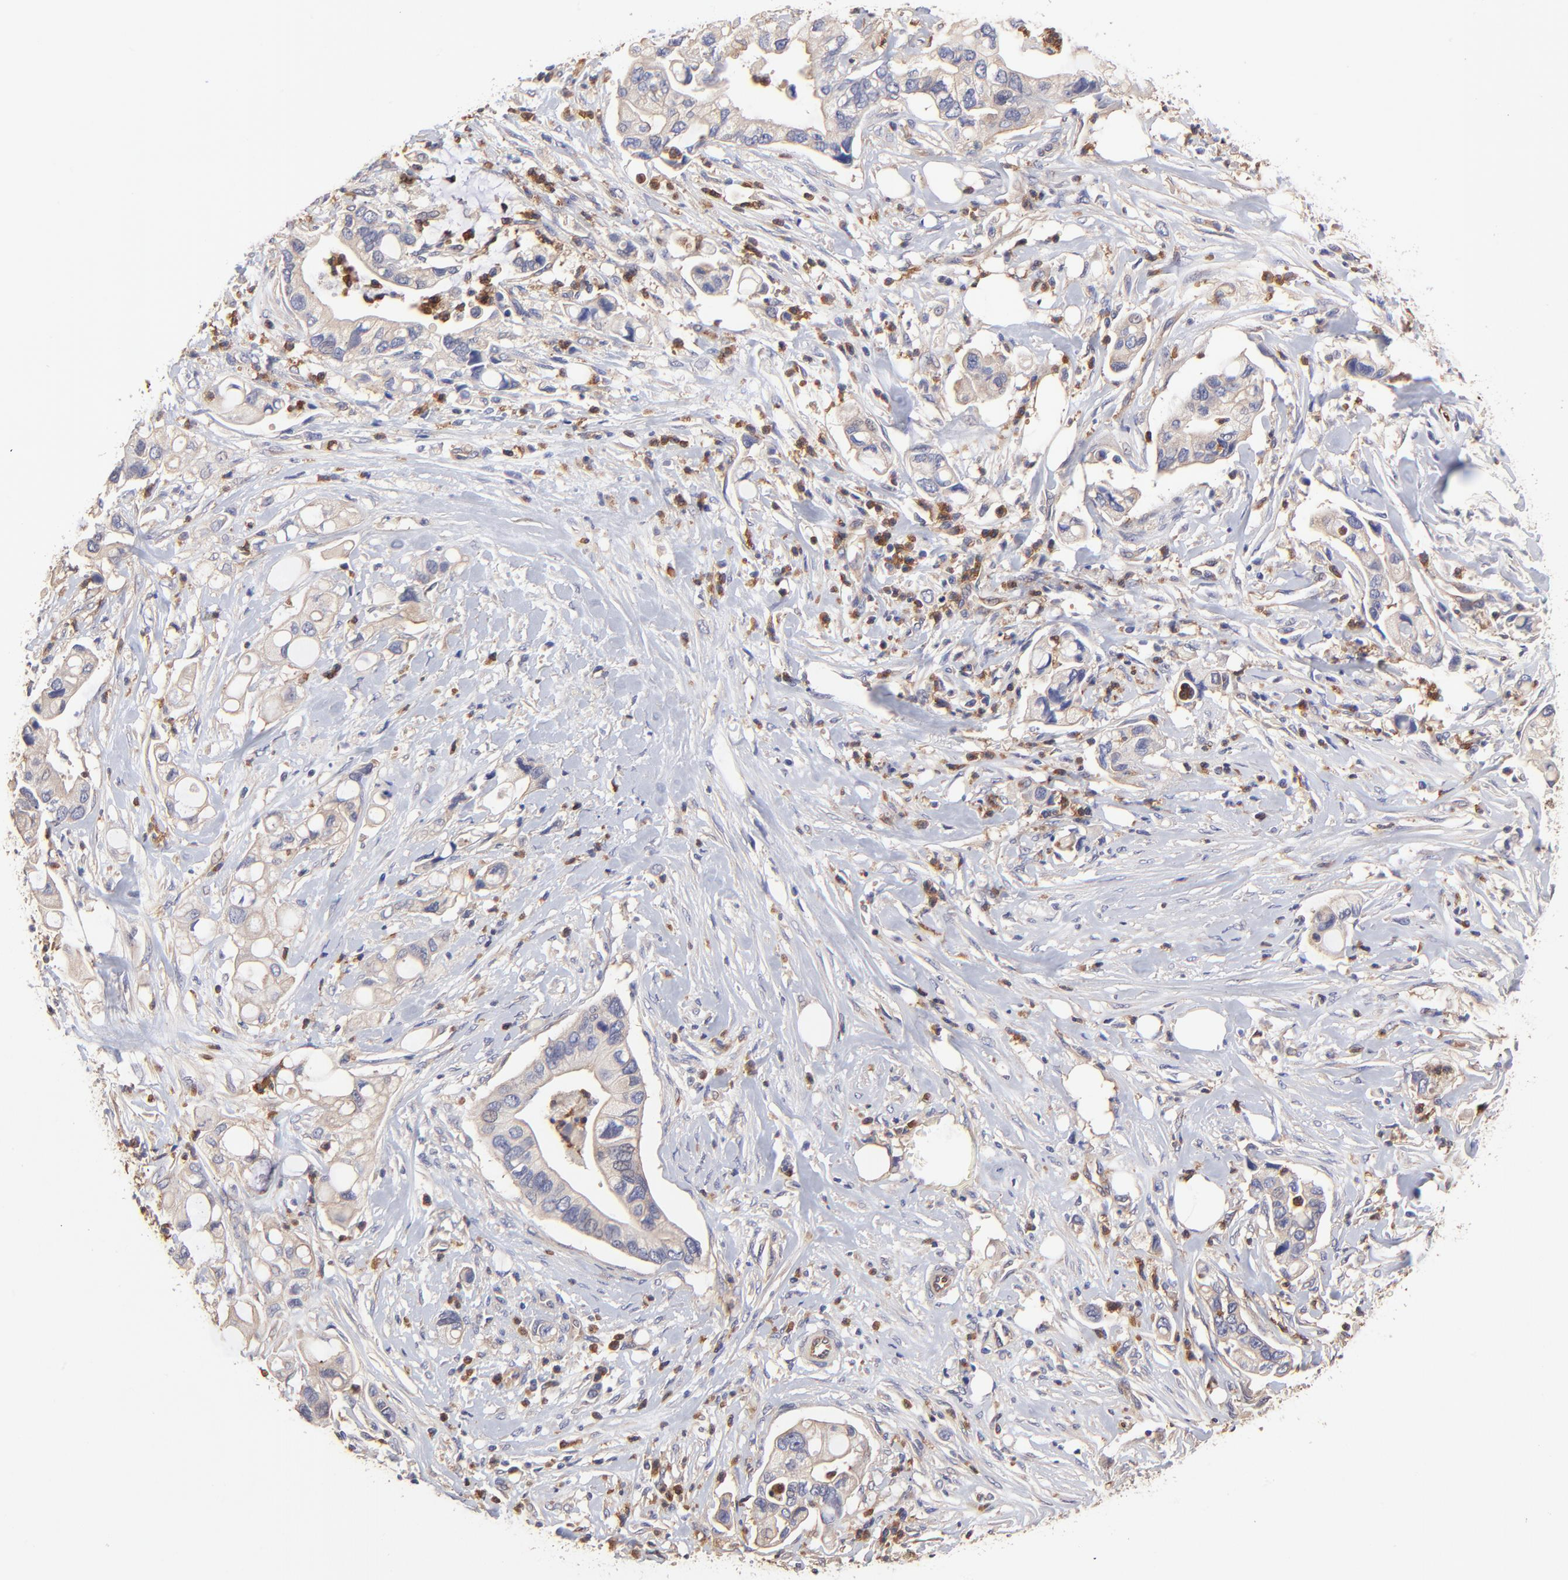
{"staining": {"intensity": "weak", "quantity": "25%-75%", "location": "cytoplasmic/membranous"}, "tissue": "pancreatic cancer", "cell_type": "Tumor cells", "image_type": "cancer", "snomed": [{"axis": "morphology", "description": "Adenocarcinoma, NOS"}, {"axis": "topography", "description": "Pancreas"}], "caption": "Immunohistochemistry (IHC) image of pancreatic cancer stained for a protein (brown), which exhibits low levels of weak cytoplasmic/membranous expression in approximately 25%-75% of tumor cells.", "gene": "ASB7", "patient": {"sex": "male", "age": 70}}